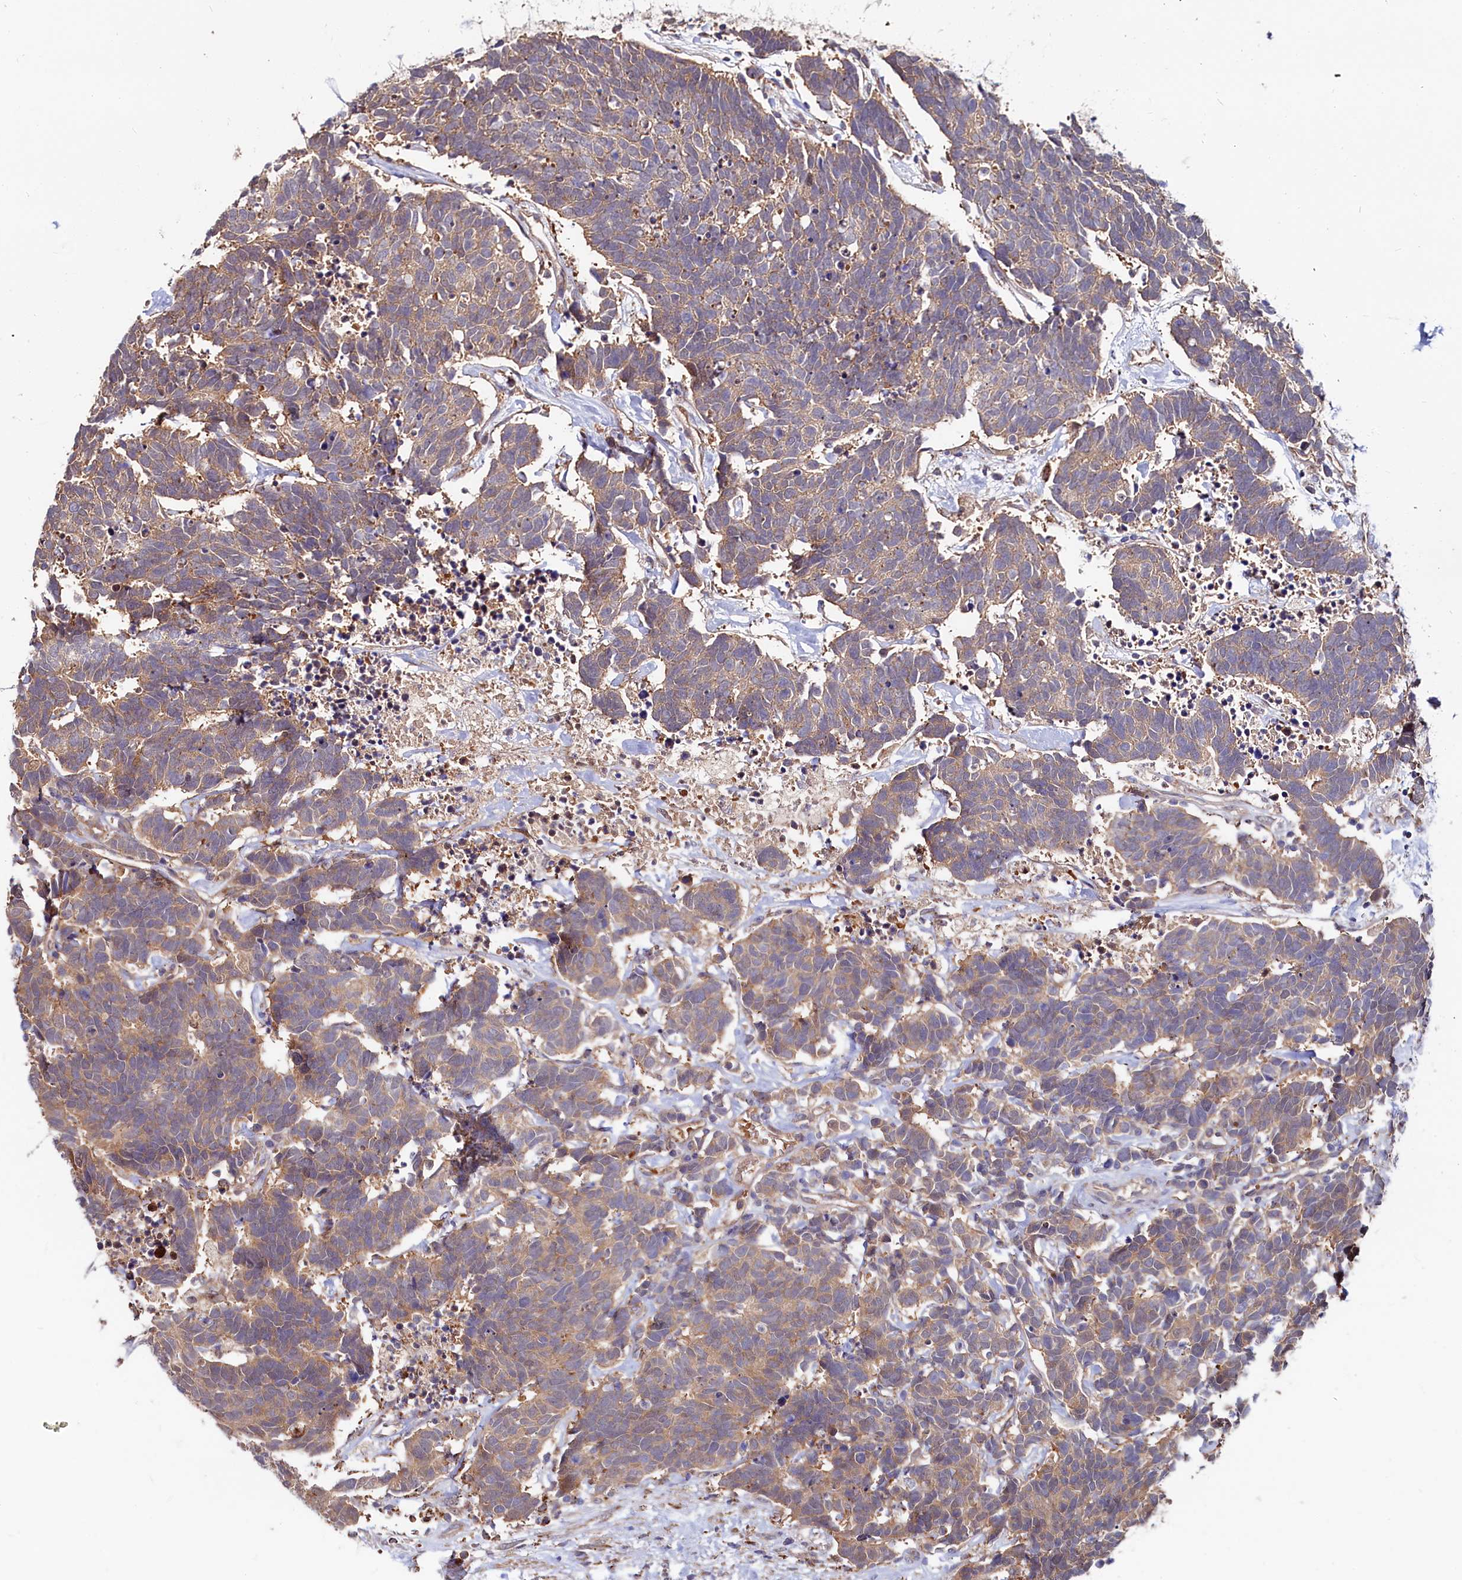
{"staining": {"intensity": "weak", "quantity": "25%-75%", "location": "cytoplasmic/membranous"}, "tissue": "carcinoid", "cell_type": "Tumor cells", "image_type": "cancer", "snomed": [{"axis": "morphology", "description": "Carcinoma, NOS"}, {"axis": "morphology", "description": "Carcinoid, malignant, NOS"}, {"axis": "topography", "description": "Urinary bladder"}], "caption": "Protein staining shows weak cytoplasmic/membranous expression in approximately 25%-75% of tumor cells in carcinoid.", "gene": "ASTE1", "patient": {"sex": "male", "age": 57}}